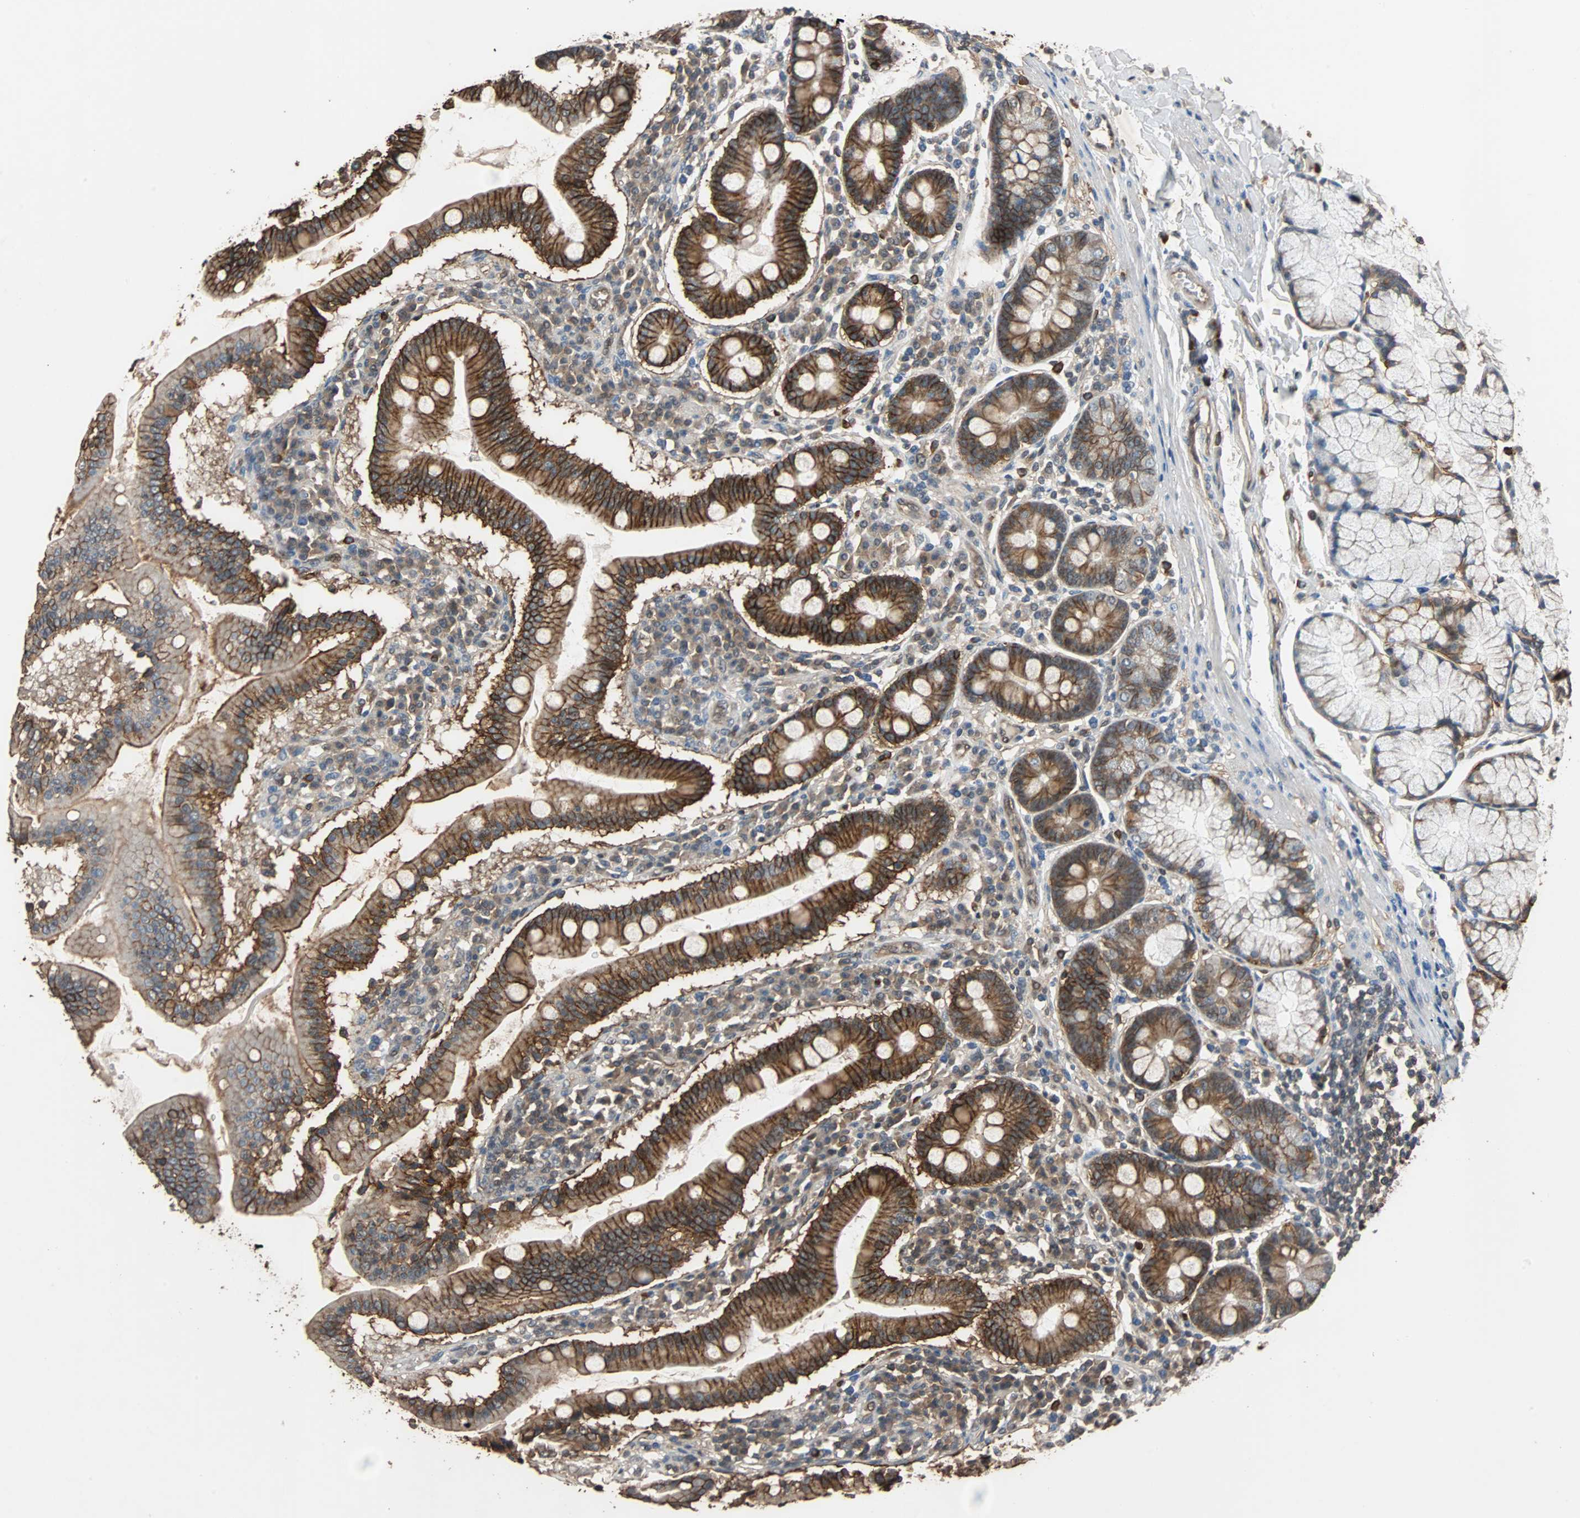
{"staining": {"intensity": "strong", "quantity": ">75%", "location": "cytoplasmic/membranous"}, "tissue": "duodenum", "cell_type": "Glandular cells", "image_type": "normal", "snomed": [{"axis": "morphology", "description": "Normal tissue, NOS"}, {"axis": "topography", "description": "Duodenum"}], "caption": "Brown immunohistochemical staining in benign duodenum reveals strong cytoplasmic/membranous staining in about >75% of glandular cells. The staining is performed using DAB (3,3'-diaminobenzidine) brown chromogen to label protein expression. The nuclei are counter-stained blue using hematoxylin.", "gene": "NDRG1", "patient": {"sex": "male", "age": 50}}